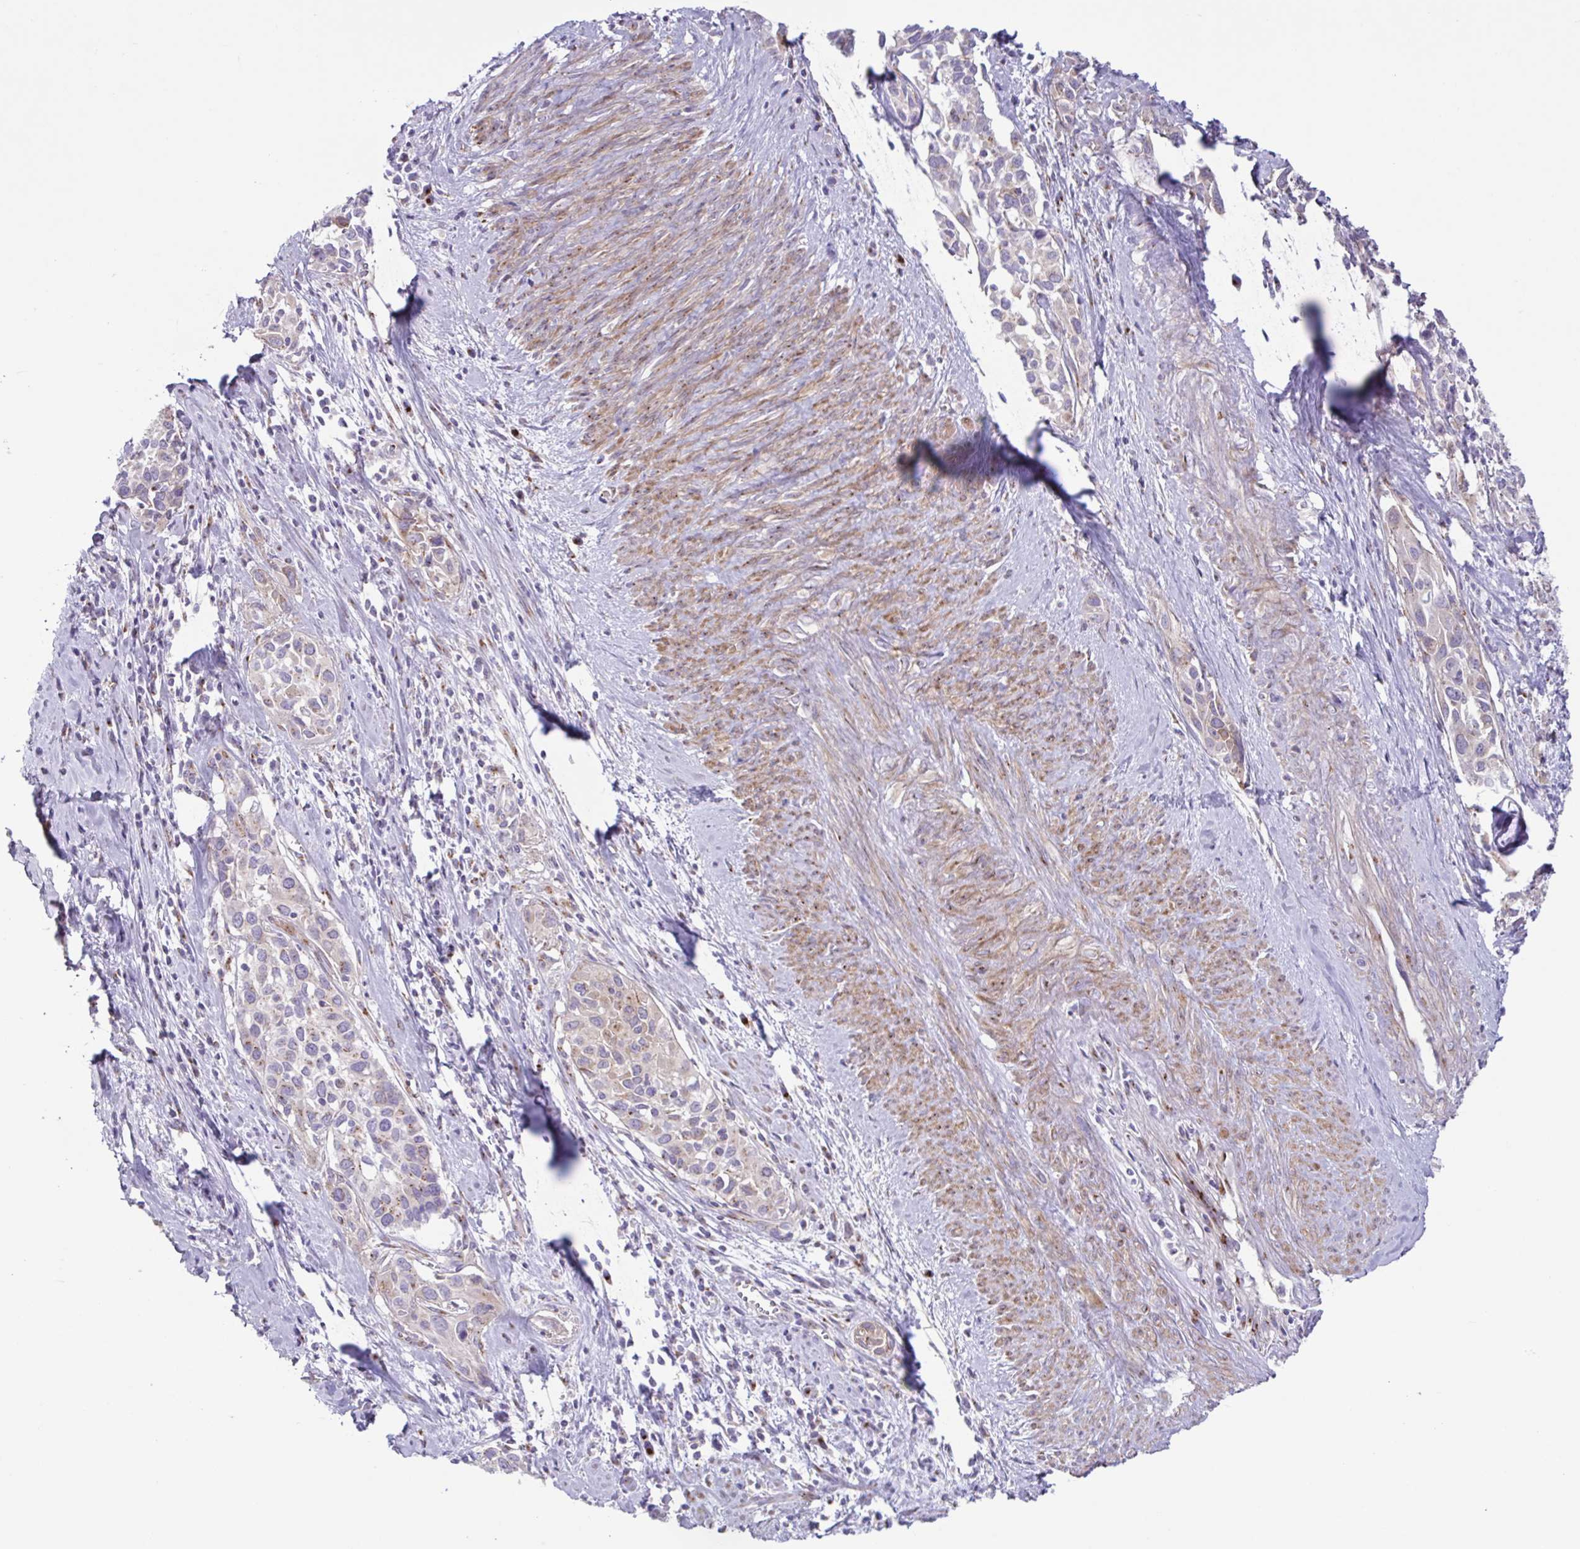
{"staining": {"intensity": "weak", "quantity": "<25%", "location": "cytoplasmic/membranous"}, "tissue": "cervical cancer", "cell_type": "Tumor cells", "image_type": "cancer", "snomed": [{"axis": "morphology", "description": "Squamous cell carcinoma, NOS"}, {"axis": "topography", "description": "Cervix"}], "caption": "A micrograph of cervical cancer stained for a protein displays no brown staining in tumor cells.", "gene": "COL17A1", "patient": {"sex": "female", "age": 51}}